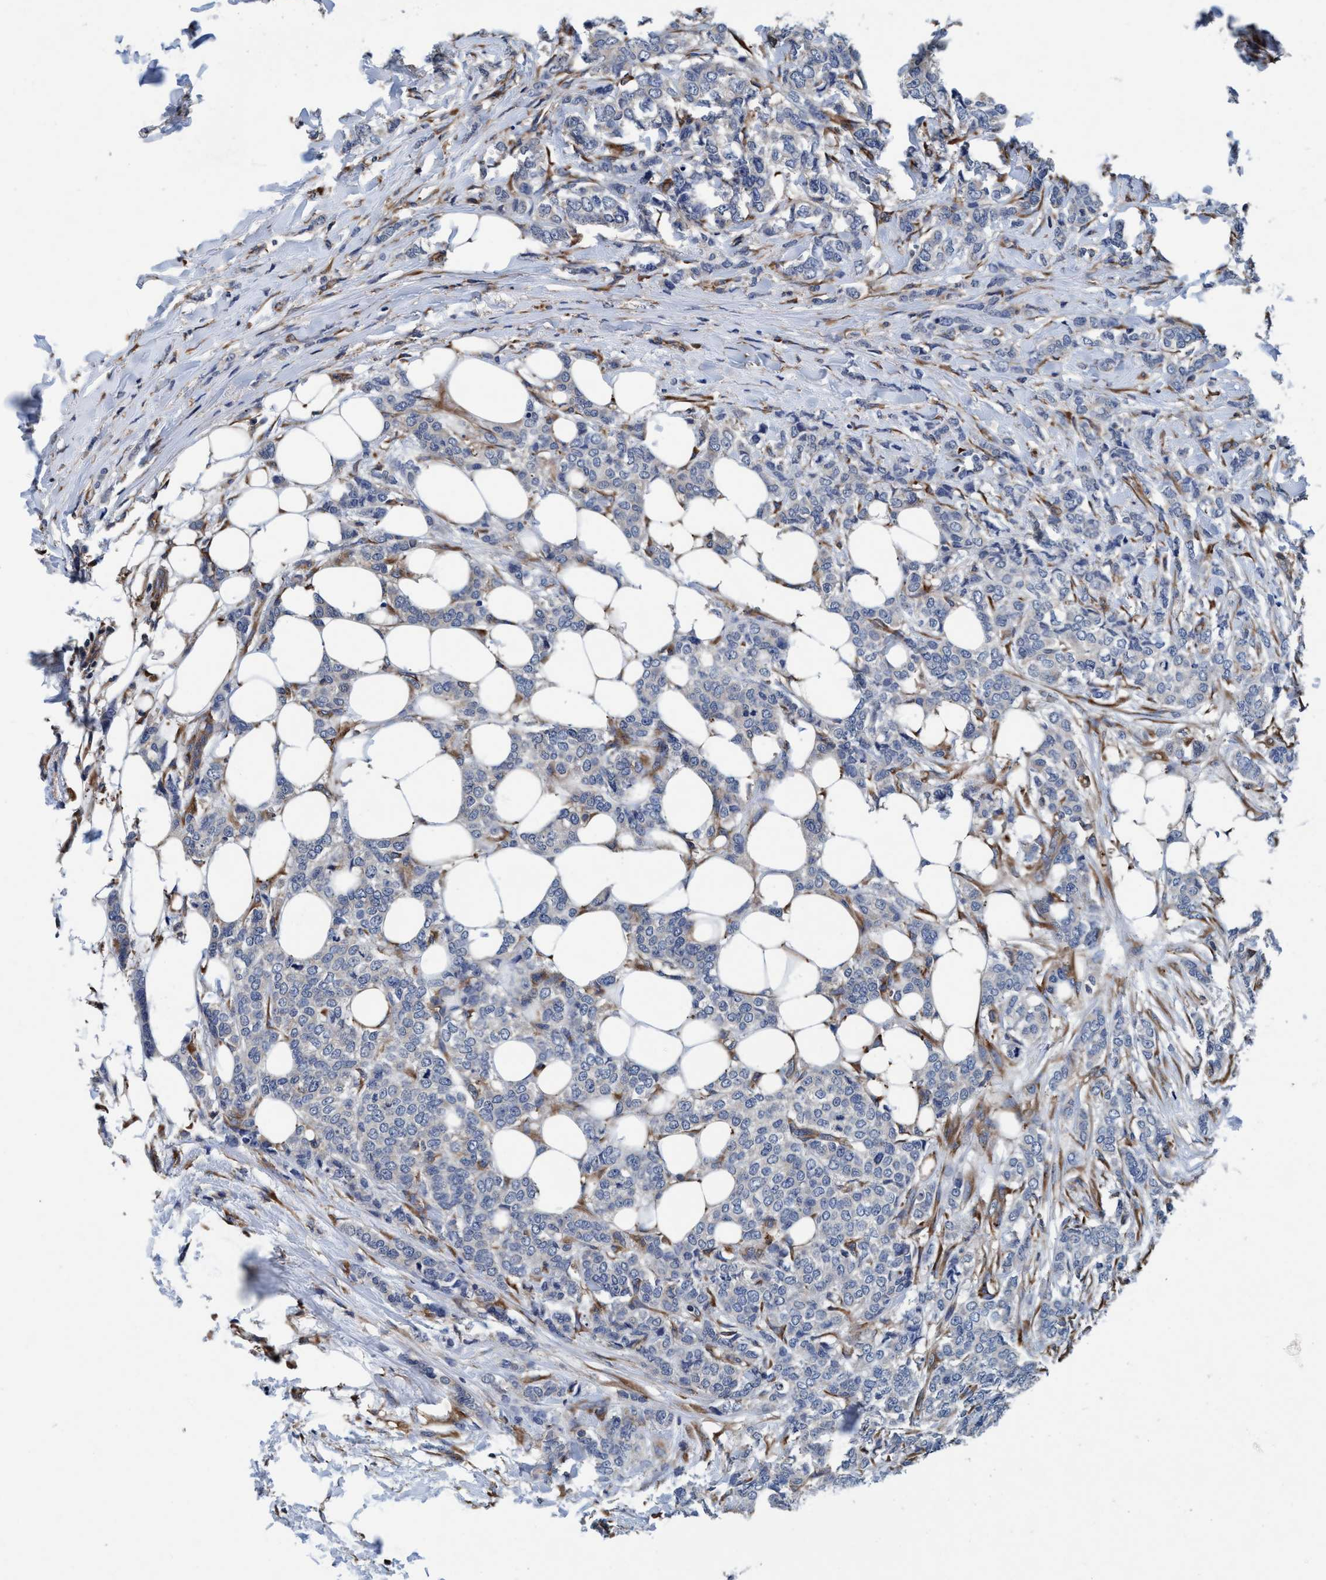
{"staining": {"intensity": "negative", "quantity": "none", "location": "none"}, "tissue": "breast cancer", "cell_type": "Tumor cells", "image_type": "cancer", "snomed": [{"axis": "morphology", "description": "Lobular carcinoma"}, {"axis": "topography", "description": "Skin"}, {"axis": "topography", "description": "Breast"}], "caption": "Immunohistochemistry (IHC) histopathology image of breast cancer (lobular carcinoma) stained for a protein (brown), which reveals no staining in tumor cells.", "gene": "ENDOG", "patient": {"sex": "female", "age": 46}}